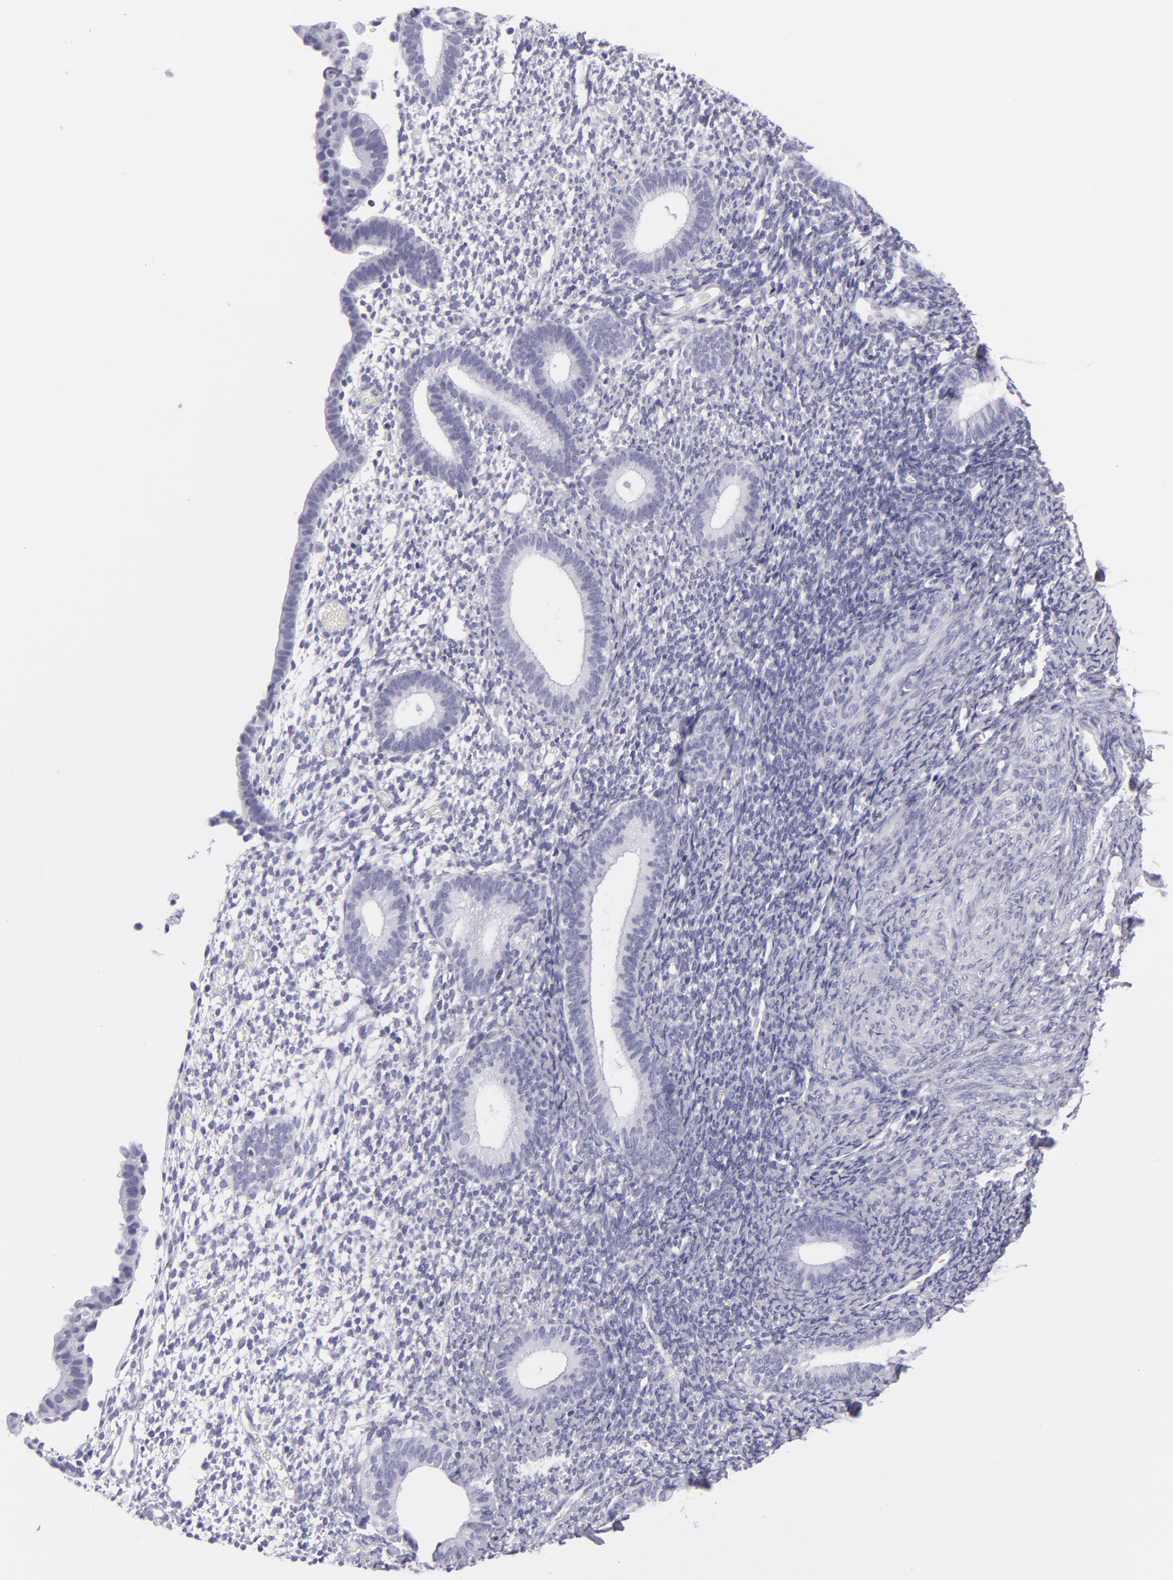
{"staining": {"intensity": "negative", "quantity": "none", "location": "none"}, "tissue": "endometrium", "cell_type": "Cells in endometrial stroma", "image_type": "normal", "snomed": [{"axis": "morphology", "description": "Normal tissue, NOS"}, {"axis": "topography", "description": "Smooth muscle"}, {"axis": "topography", "description": "Endometrium"}], "caption": "Immunohistochemistry (IHC) histopathology image of normal endometrium stained for a protein (brown), which reveals no expression in cells in endometrial stroma.", "gene": "PVALB", "patient": {"sex": "female", "age": 57}}